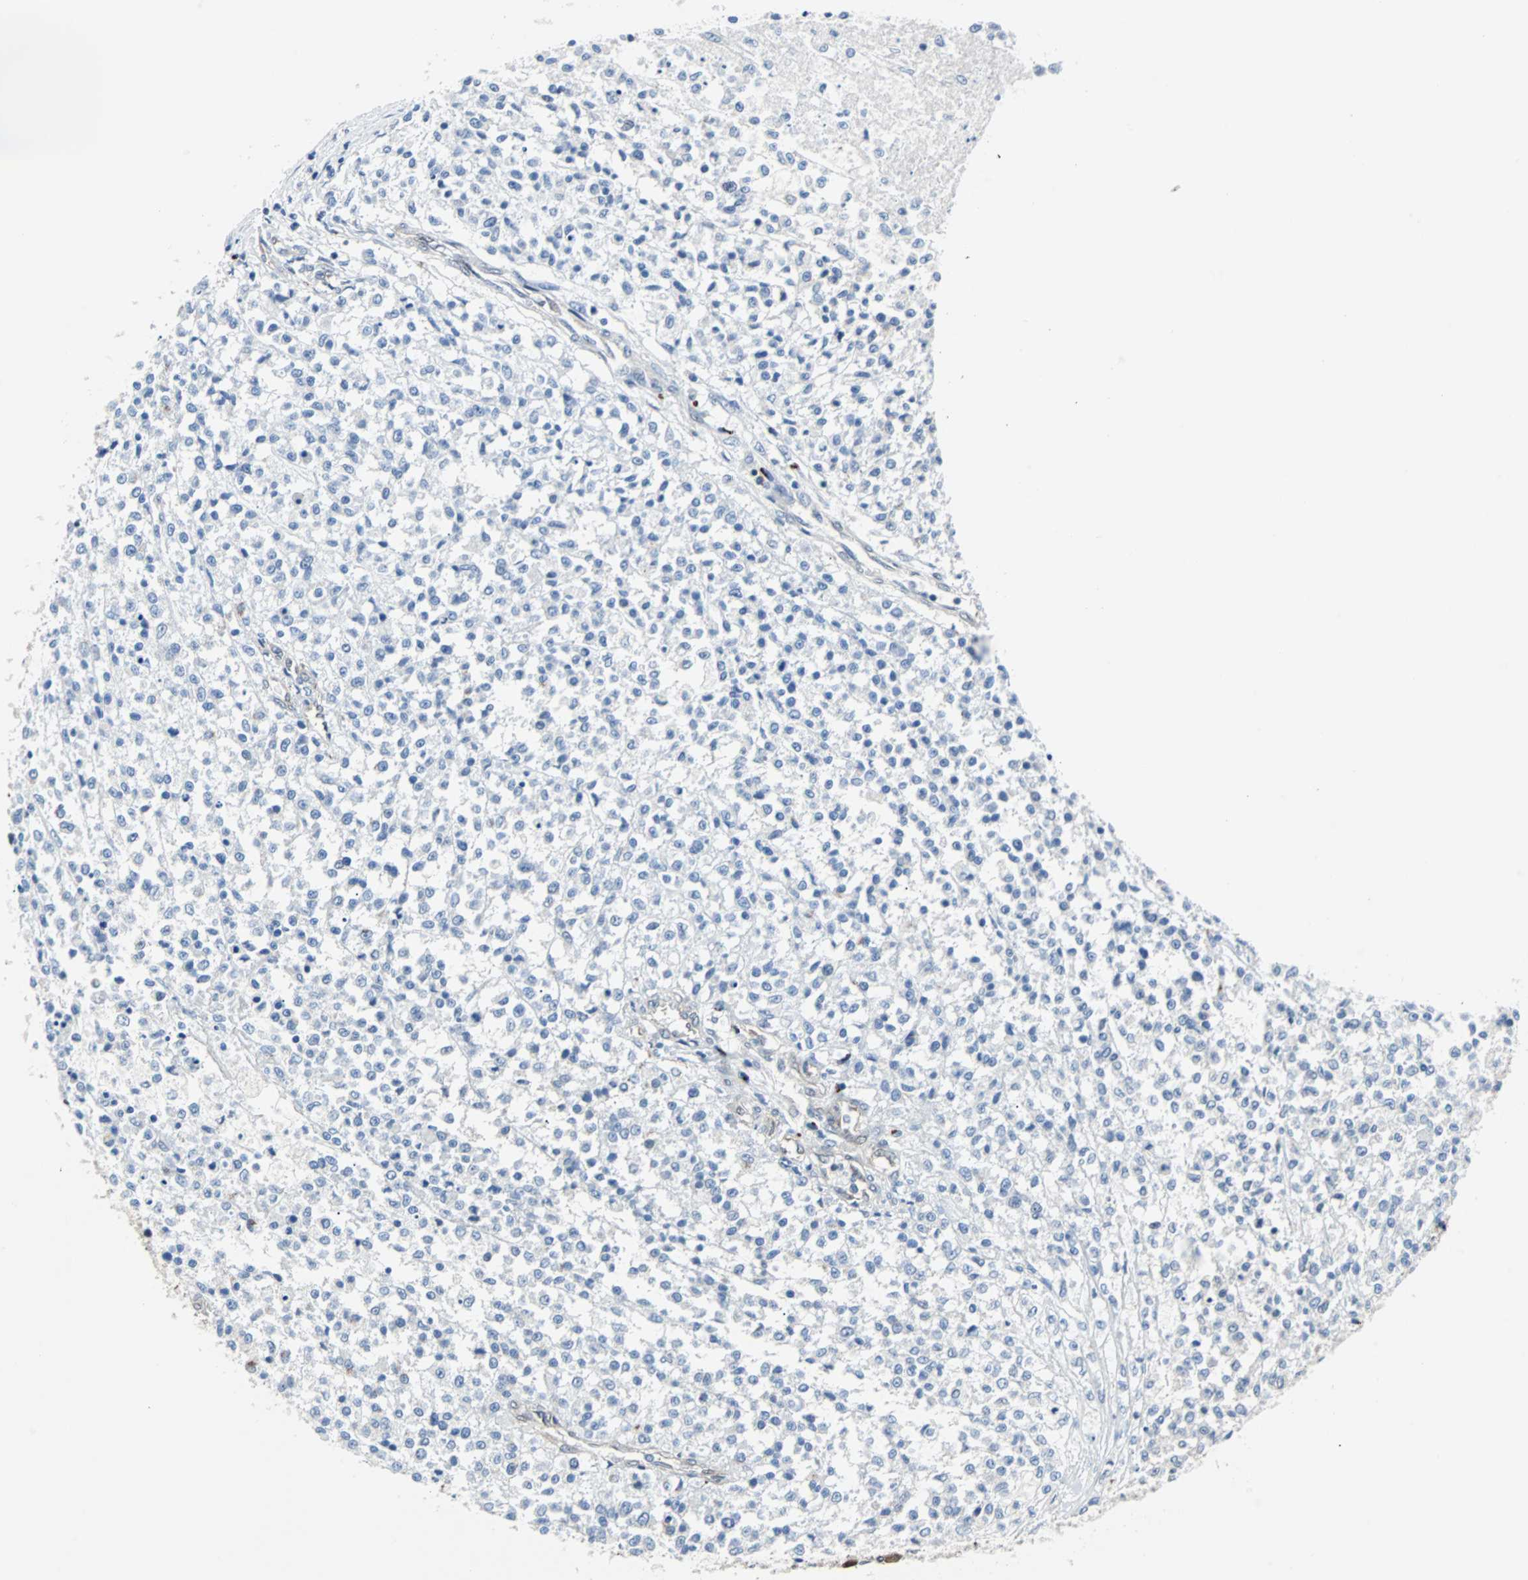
{"staining": {"intensity": "negative", "quantity": "none", "location": "none"}, "tissue": "testis cancer", "cell_type": "Tumor cells", "image_type": "cancer", "snomed": [{"axis": "morphology", "description": "Seminoma, NOS"}, {"axis": "topography", "description": "Testis"}], "caption": "This is an immunohistochemistry photomicrograph of seminoma (testis). There is no positivity in tumor cells.", "gene": "MAP2K6", "patient": {"sex": "male", "age": 59}}